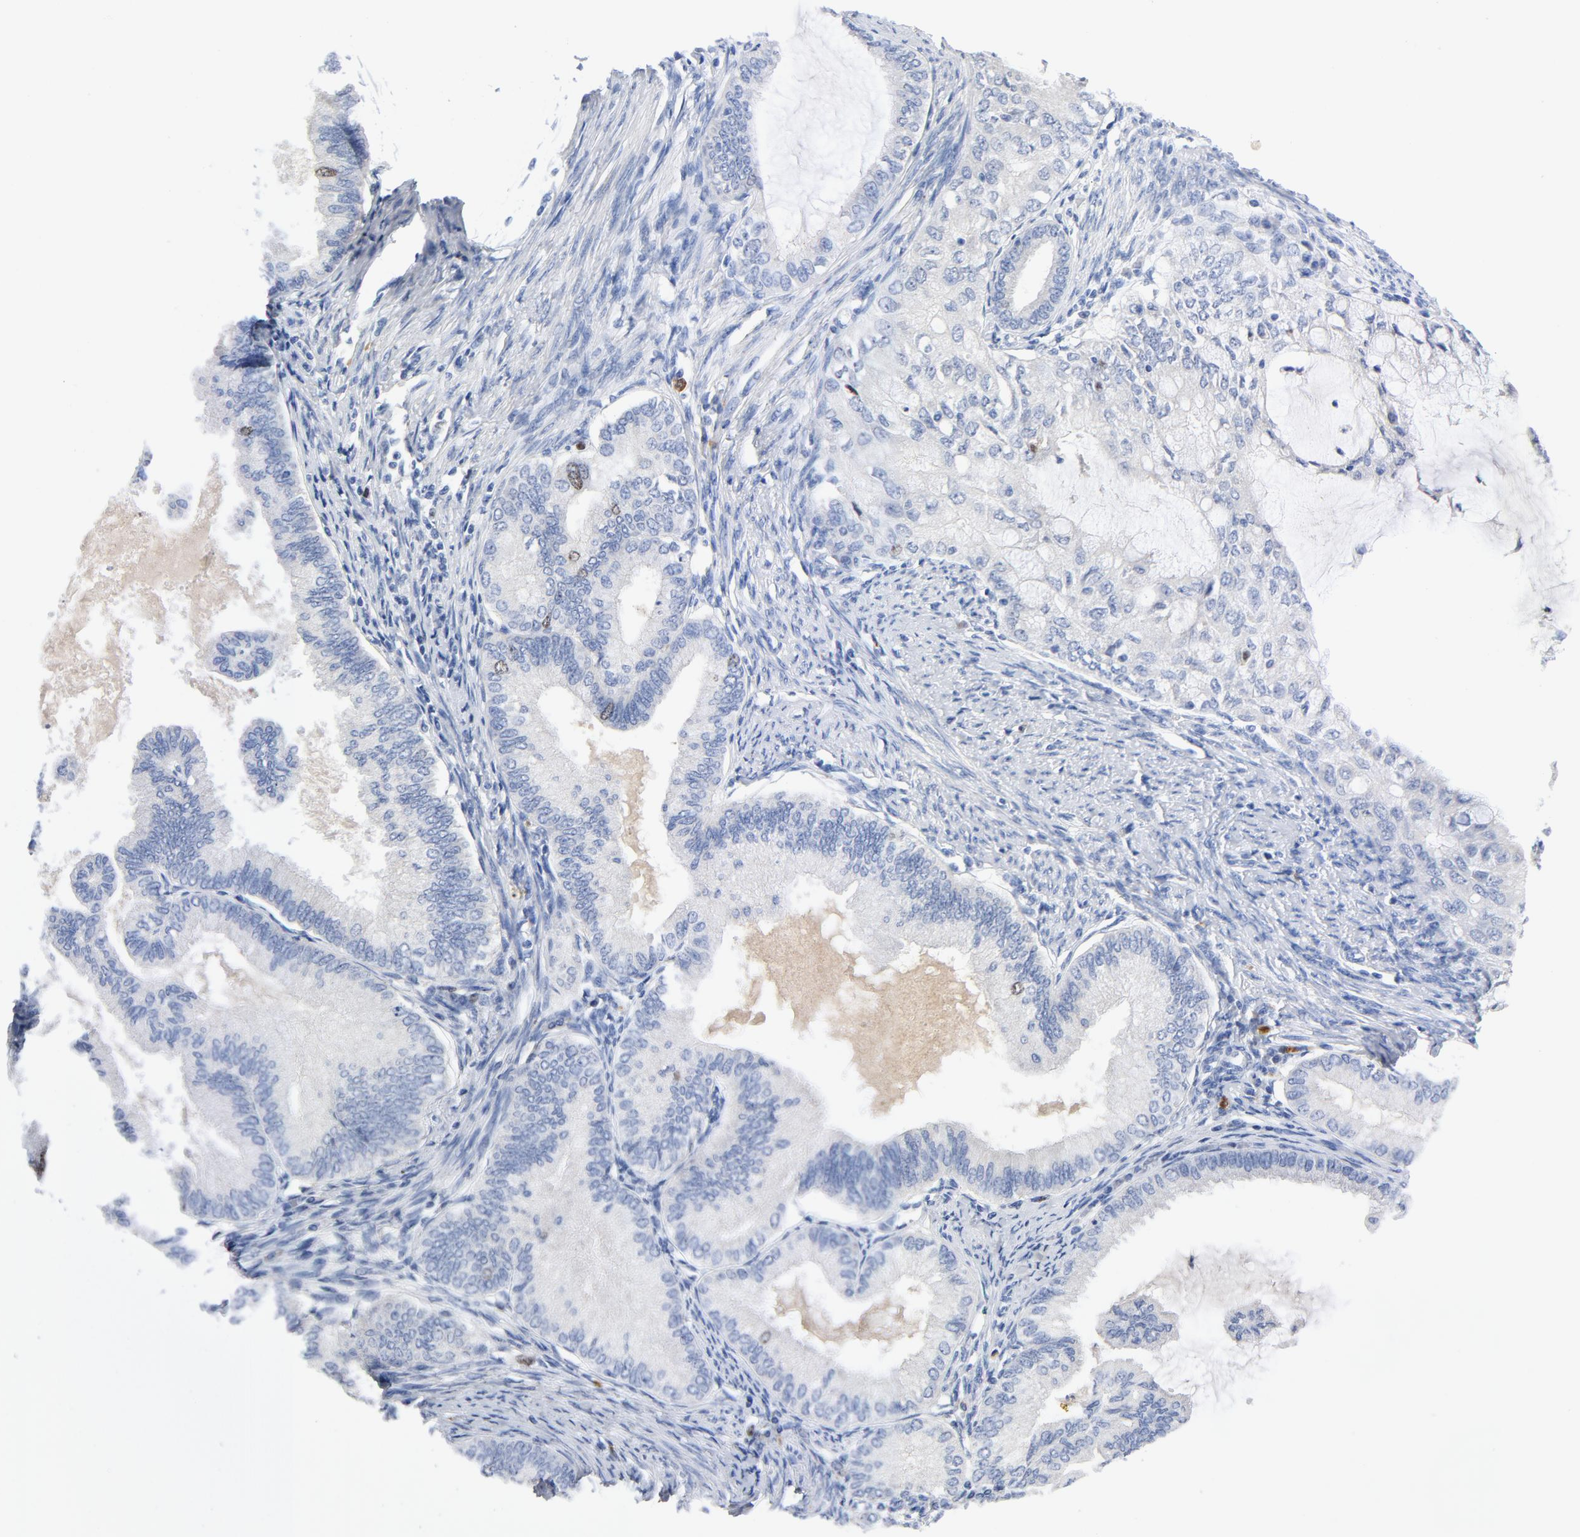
{"staining": {"intensity": "moderate", "quantity": "<25%", "location": "nuclear"}, "tissue": "endometrial cancer", "cell_type": "Tumor cells", "image_type": "cancer", "snomed": [{"axis": "morphology", "description": "Adenocarcinoma, NOS"}, {"axis": "topography", "description": "Endometrium"}], "caption": "A brown stain labels moderate nuclear staining of a protein in human endometrial adenocarcinoma tumor cells.", "gene": "BIRC5", "patient": {"sex": "female", "age": 86}}